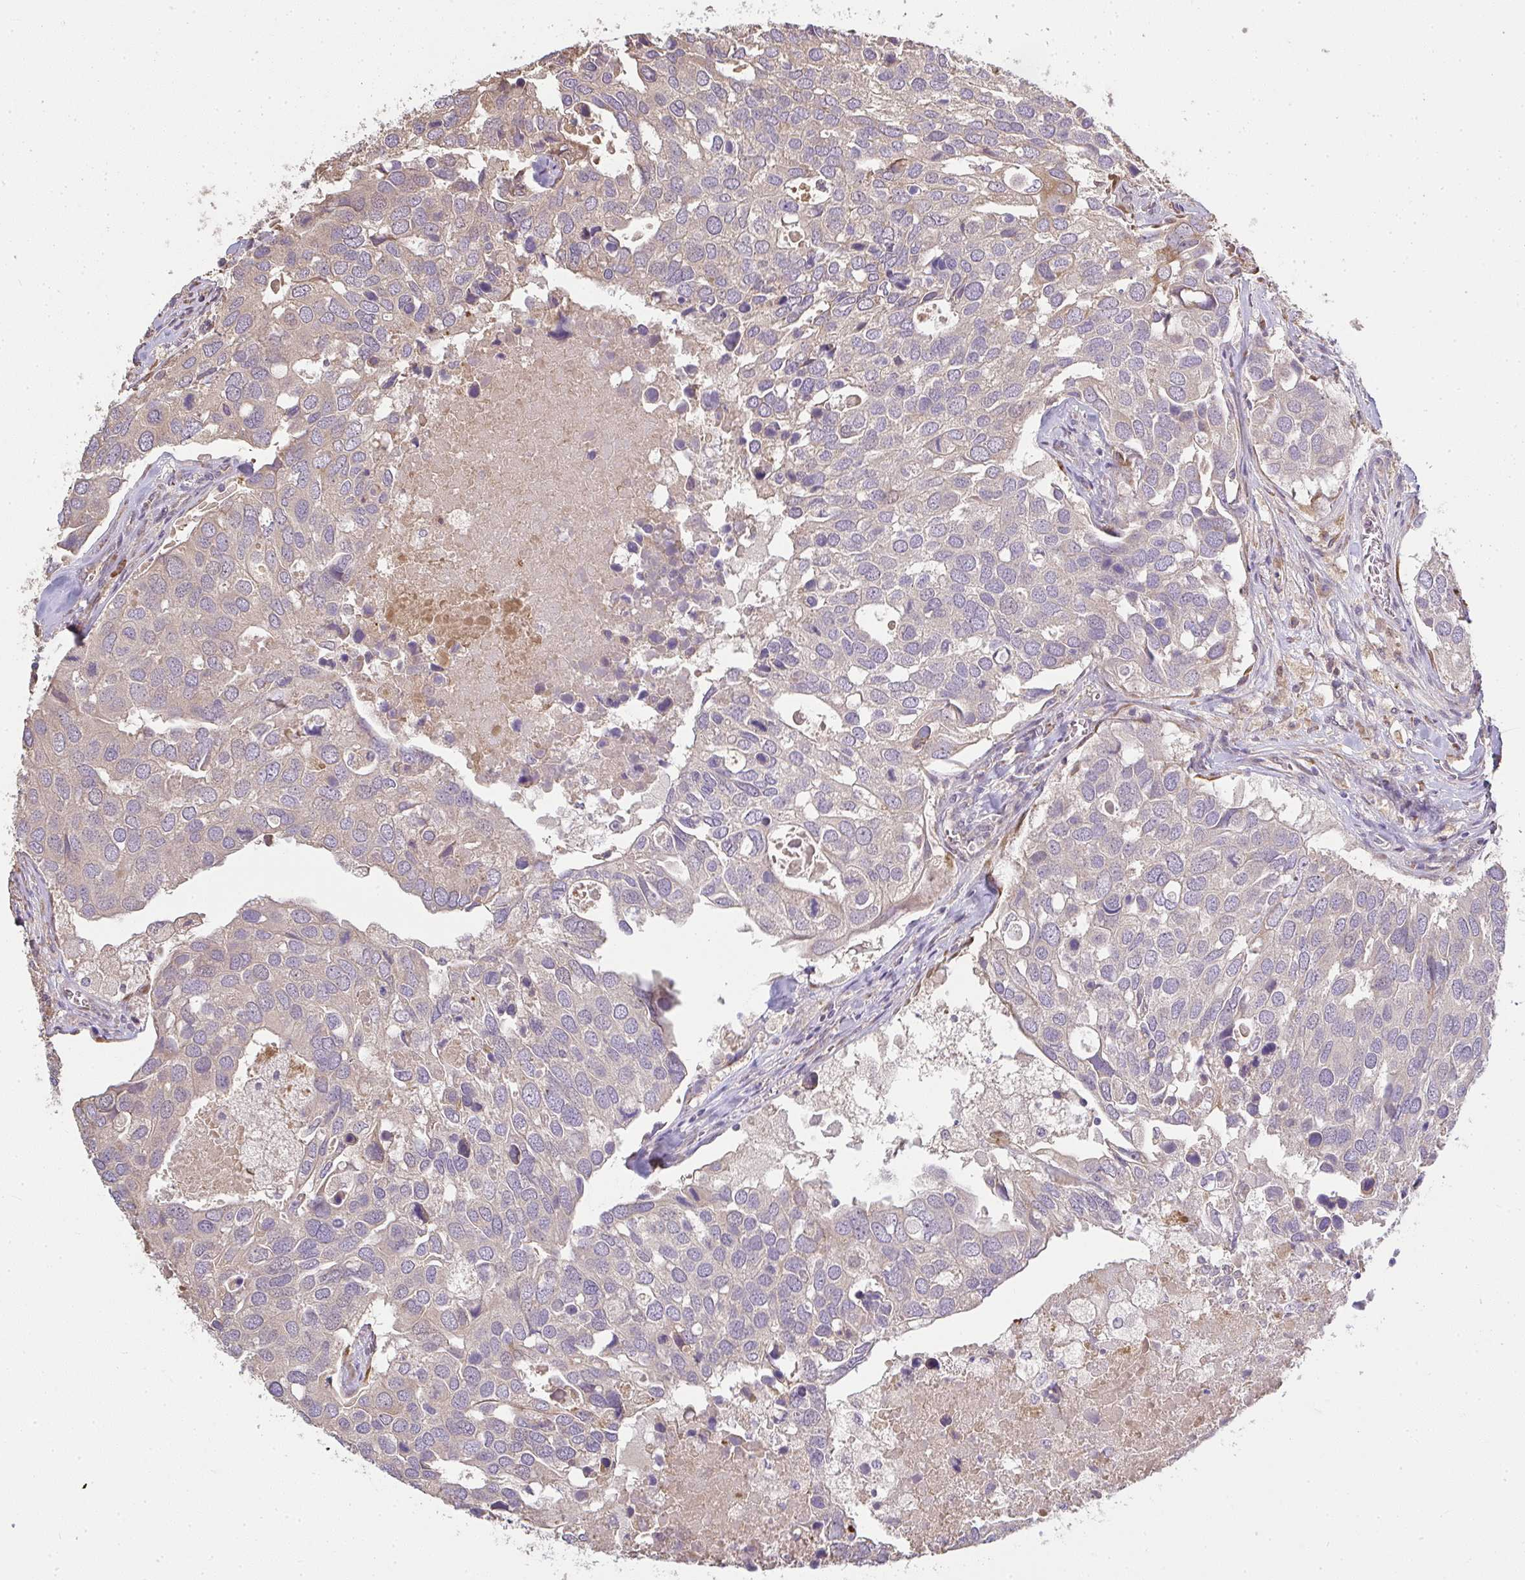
{"staining": {"intensity": "weak", "quantity": "<25%", "location": "cytoplasmic/membranous"}, "tissue": "breast cancer", "cell_type": "Tumor cells", "image_type": "cancer", "snomed": [{"axis": "morphology", "description": "Duct carcinoma"}, {"axis": "topography", "description": "Breast"}], "caption": "IHC image of neoplastic tissue: breast cancer stained with DAB demonstrates no significant protein expression in tumor cells. Nuclei are stained in blue.", "gene": "BRINP3", "patient": {"sex": "female", "age": 83}}